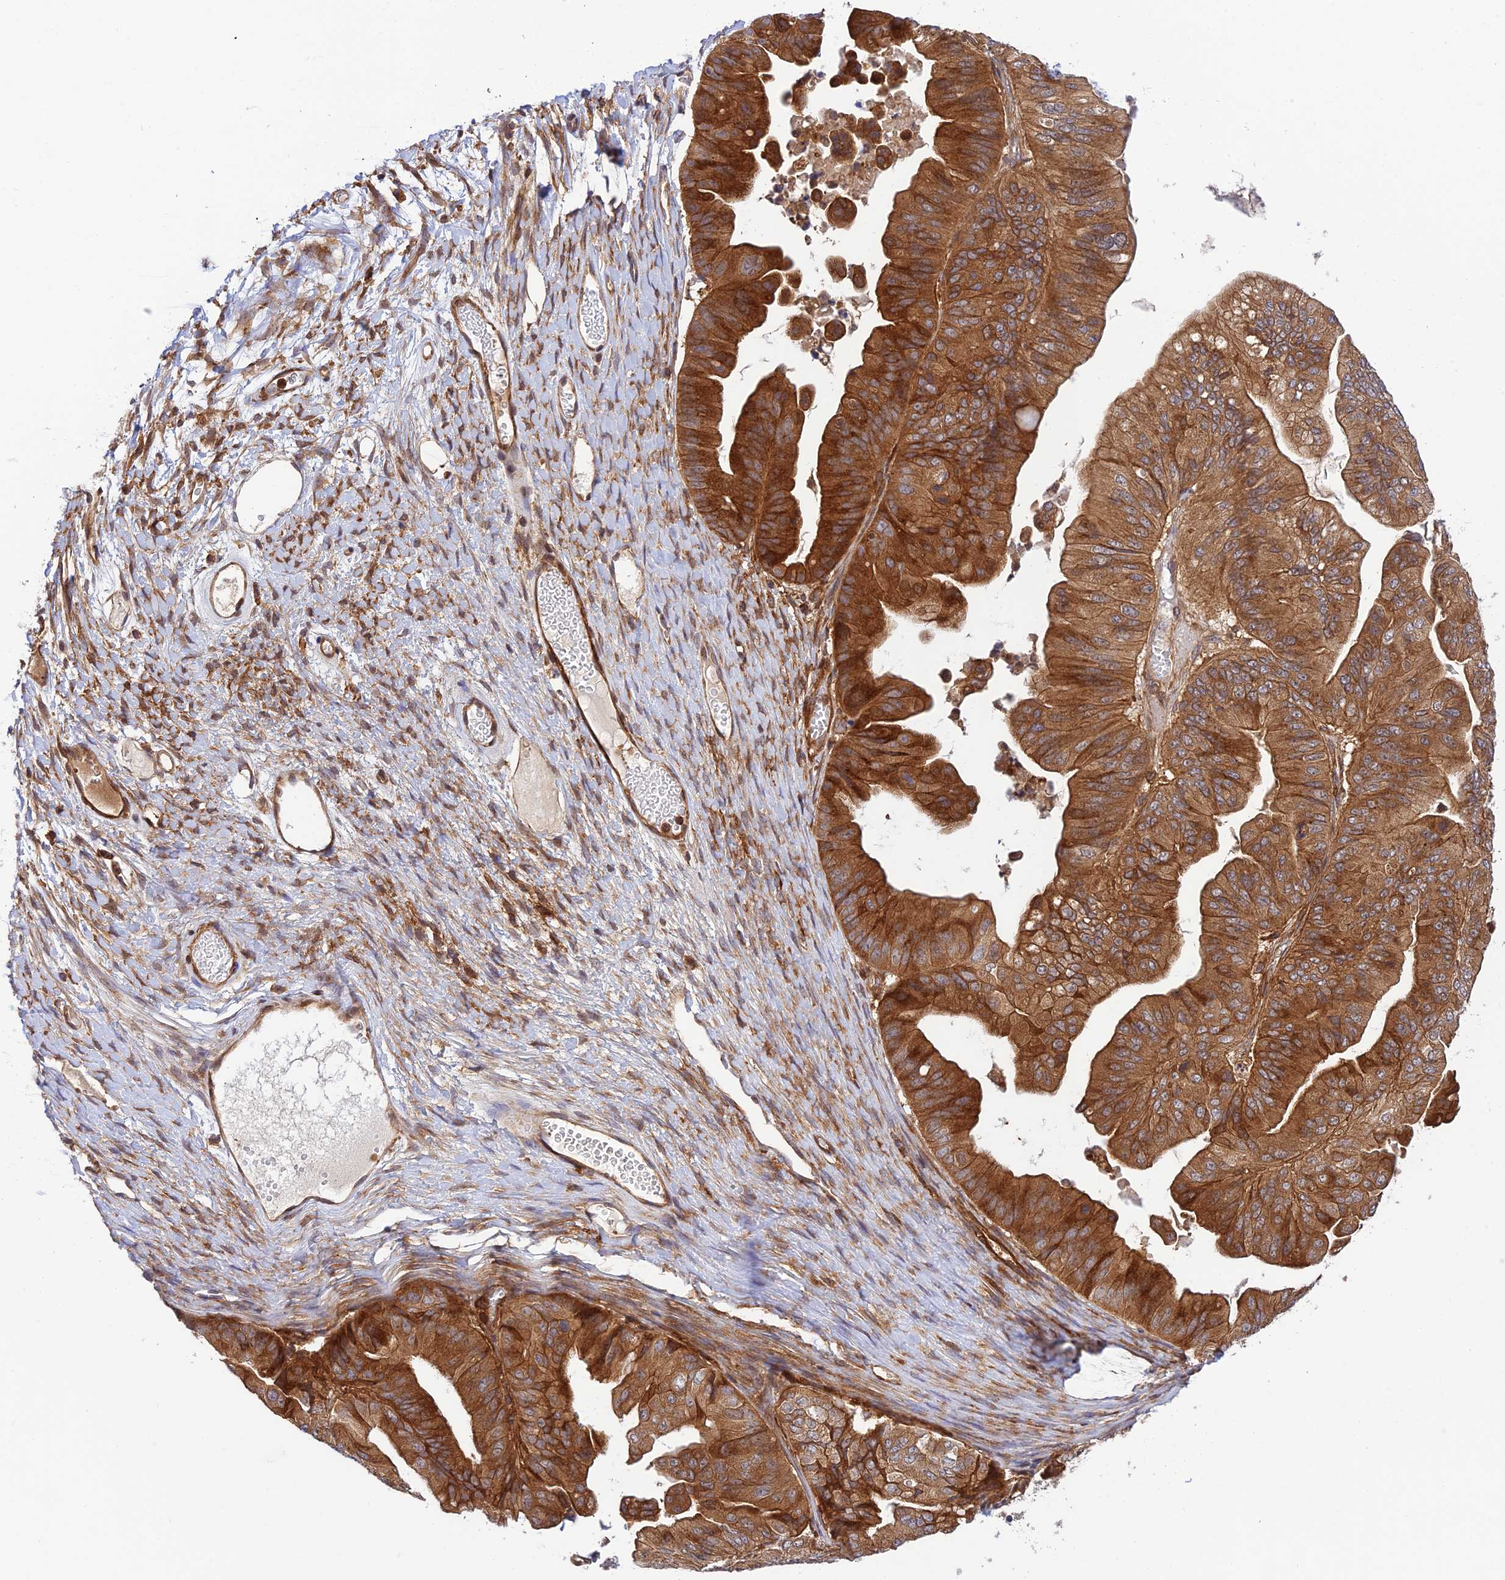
{"staining": {"intensity": "strong", "quantity": ">75%", "location": "cytoplasmic/membranous"}, "tissue": "ovarian cancer", "cell_type": "Tumor cells", "image_type": "cancer", "snomed": [{"axis": "morphology", "description": "Cystadenocarcinoma, mucinous, NOS"}, {"axis": "topography", "description": "Ovary"}], "caption": "An image of human mucinous cystadenocarcinoma (ovarian) stained for a protein shows strong cytoplasmic/membranous brown staining in tumor cells.", "gene": "EVI5L", "patient": {"sex": "female", "age": 61}}